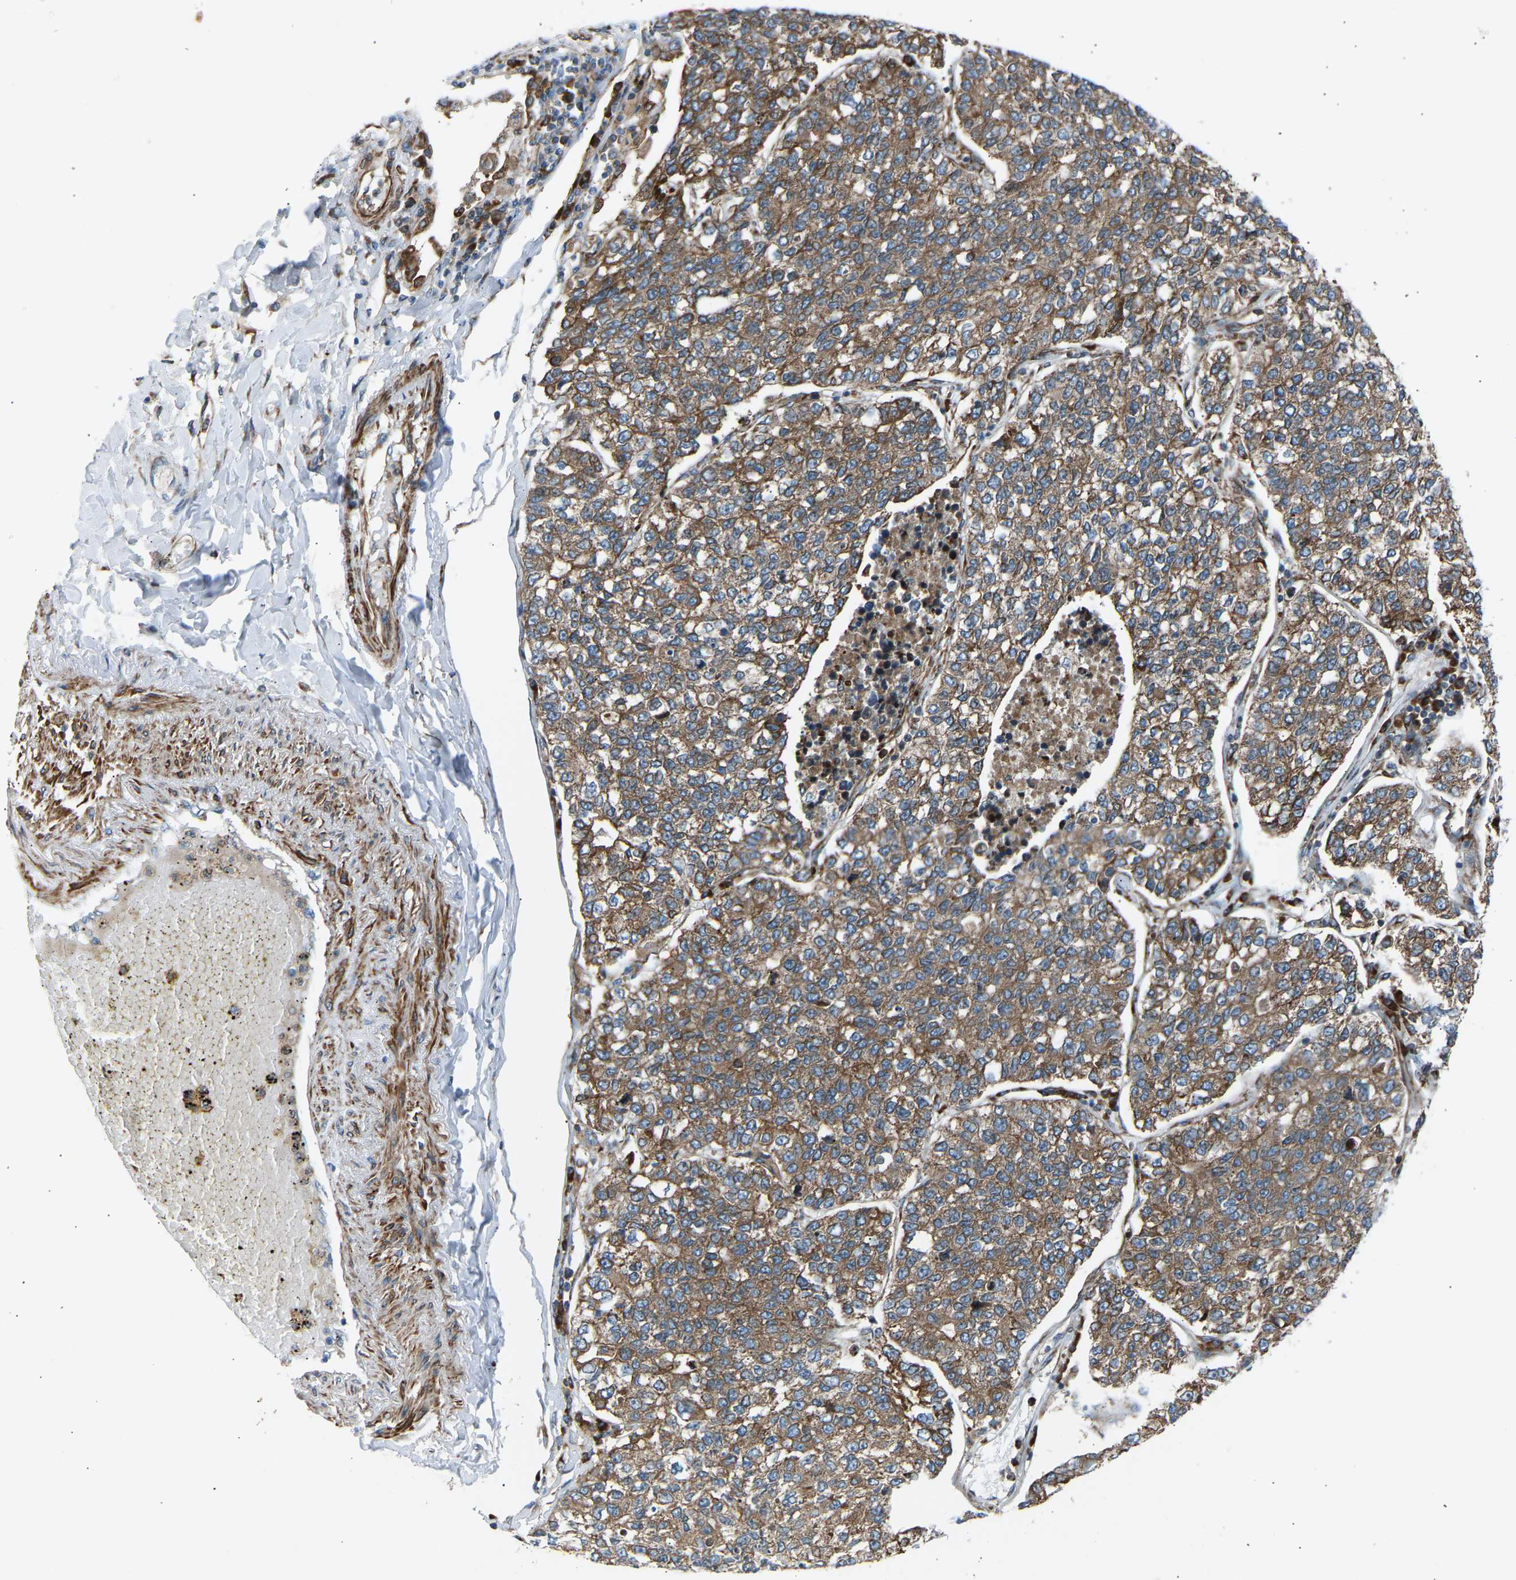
{"staining": {"intensity": "moderate", "quantity": ">75%", "location": "cytoplasmic/membranous"}, "tissue": "lung cancer", "cell_type": "Tumor cells", "image_type": "cancer", "snomed": [{"axis": "morphology", "description": "Adenocarcinoma, NOS"}, {"axis": "topography", "description": "Lung"}], "caption": "The image displays a brown stain indicating the presence of a protein in the cytoplasmic/membranous of tumor cells in lung cancer.", "gene": "VPS41", "patient": {"sex": "male", "age": 49}}